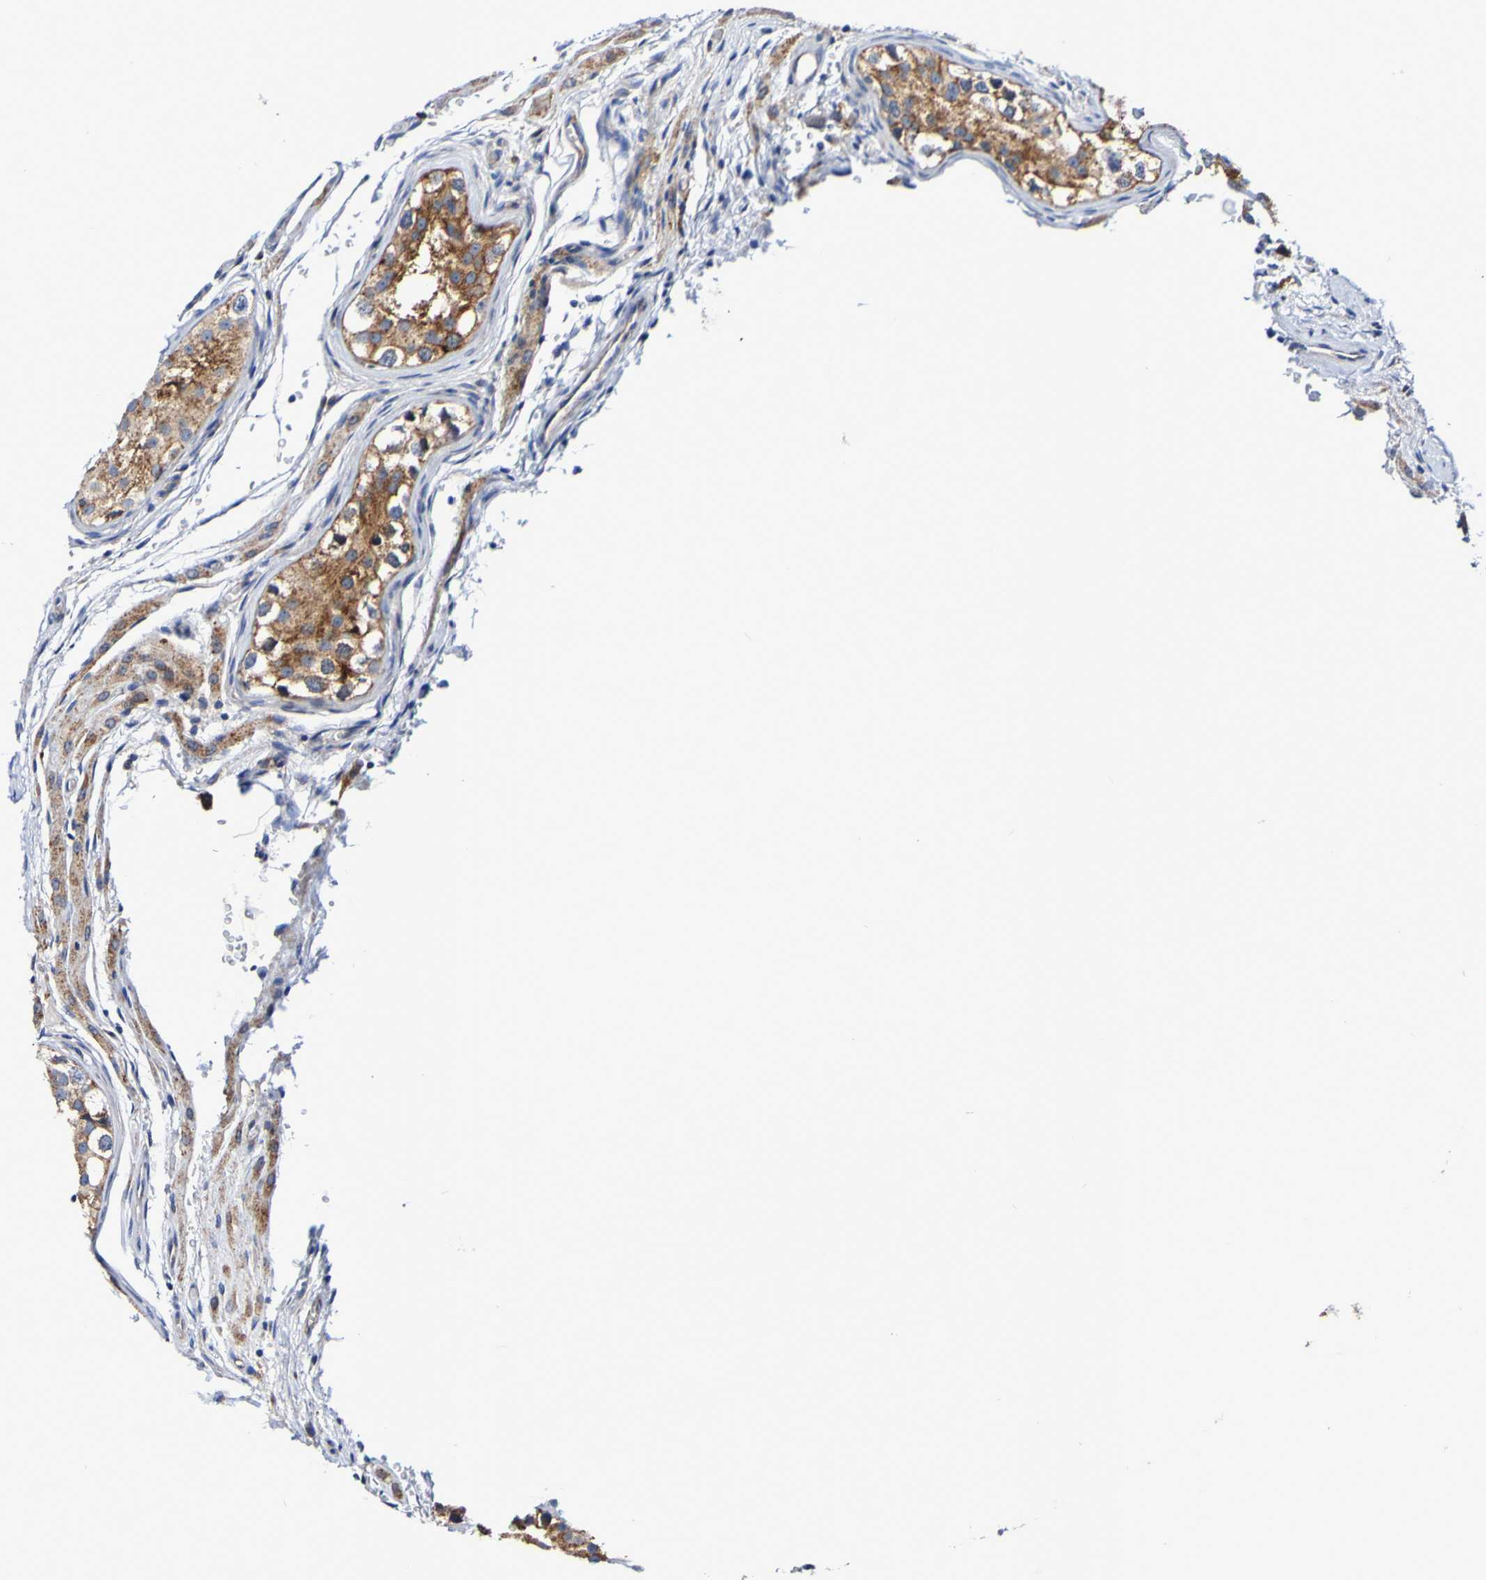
{"staining": {"intensity": "moderate", "quantity": ">75%", "location": "cytoplasmic/membranous"}, "tissue": "testis cancer", "cell_type": "Tumor cells", "image_type": "cancer", "snomed": [{"axis": "morphology", "description": "Carcinoma, Embryonal, NOS"}, {"axis": "topography", "description": "Testis"}], "caption": "Testis embryonal carcinoma tissue demonstrates moderate cytoplasmic/membranous staining in about >75% of tumor cells", "gene": "GJB1", "patient": {"sex": "male", "age": 21}}